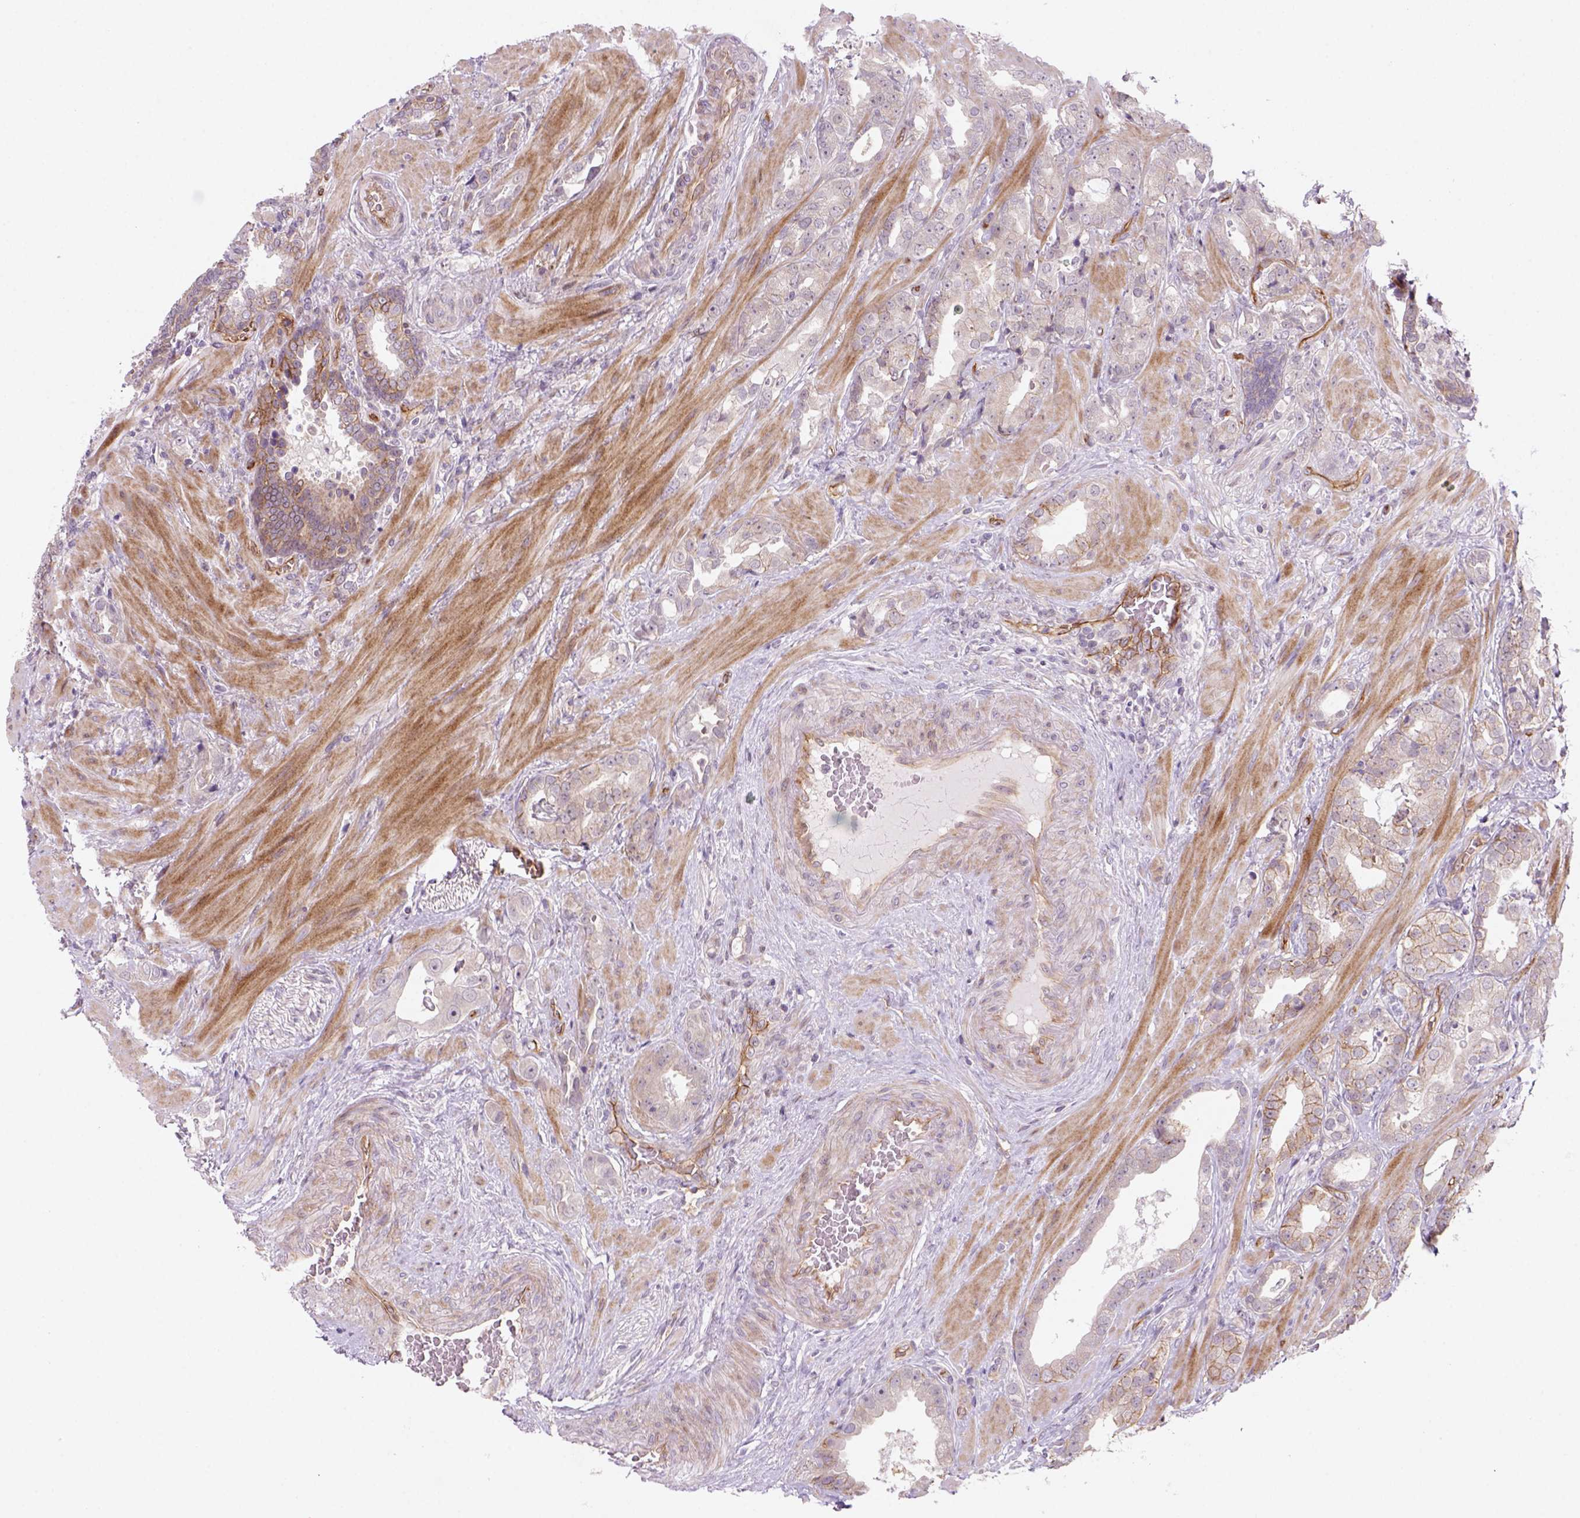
{"staining": {"intensity": "moderate", "quantity": "<25%", "location": "cytoplasmic/membranous"}, "tissue": "prostate cancer", "cell_type": "Tumor cells", "image_type": "cancer", "snomed": [{"axis": "morphology", "description": "Adenocarcinoma, NOS"}, {"axis": "topography", "description": "Prostate"}], "caption": "Tumor cells show low levels of moderate cytoplasmic/membranous expression in approximately <25% of cells in human prostate cancer (adenocarcinoma).", "gene": "VSTM5", "patient": {"sex": "male", "age": 57}}